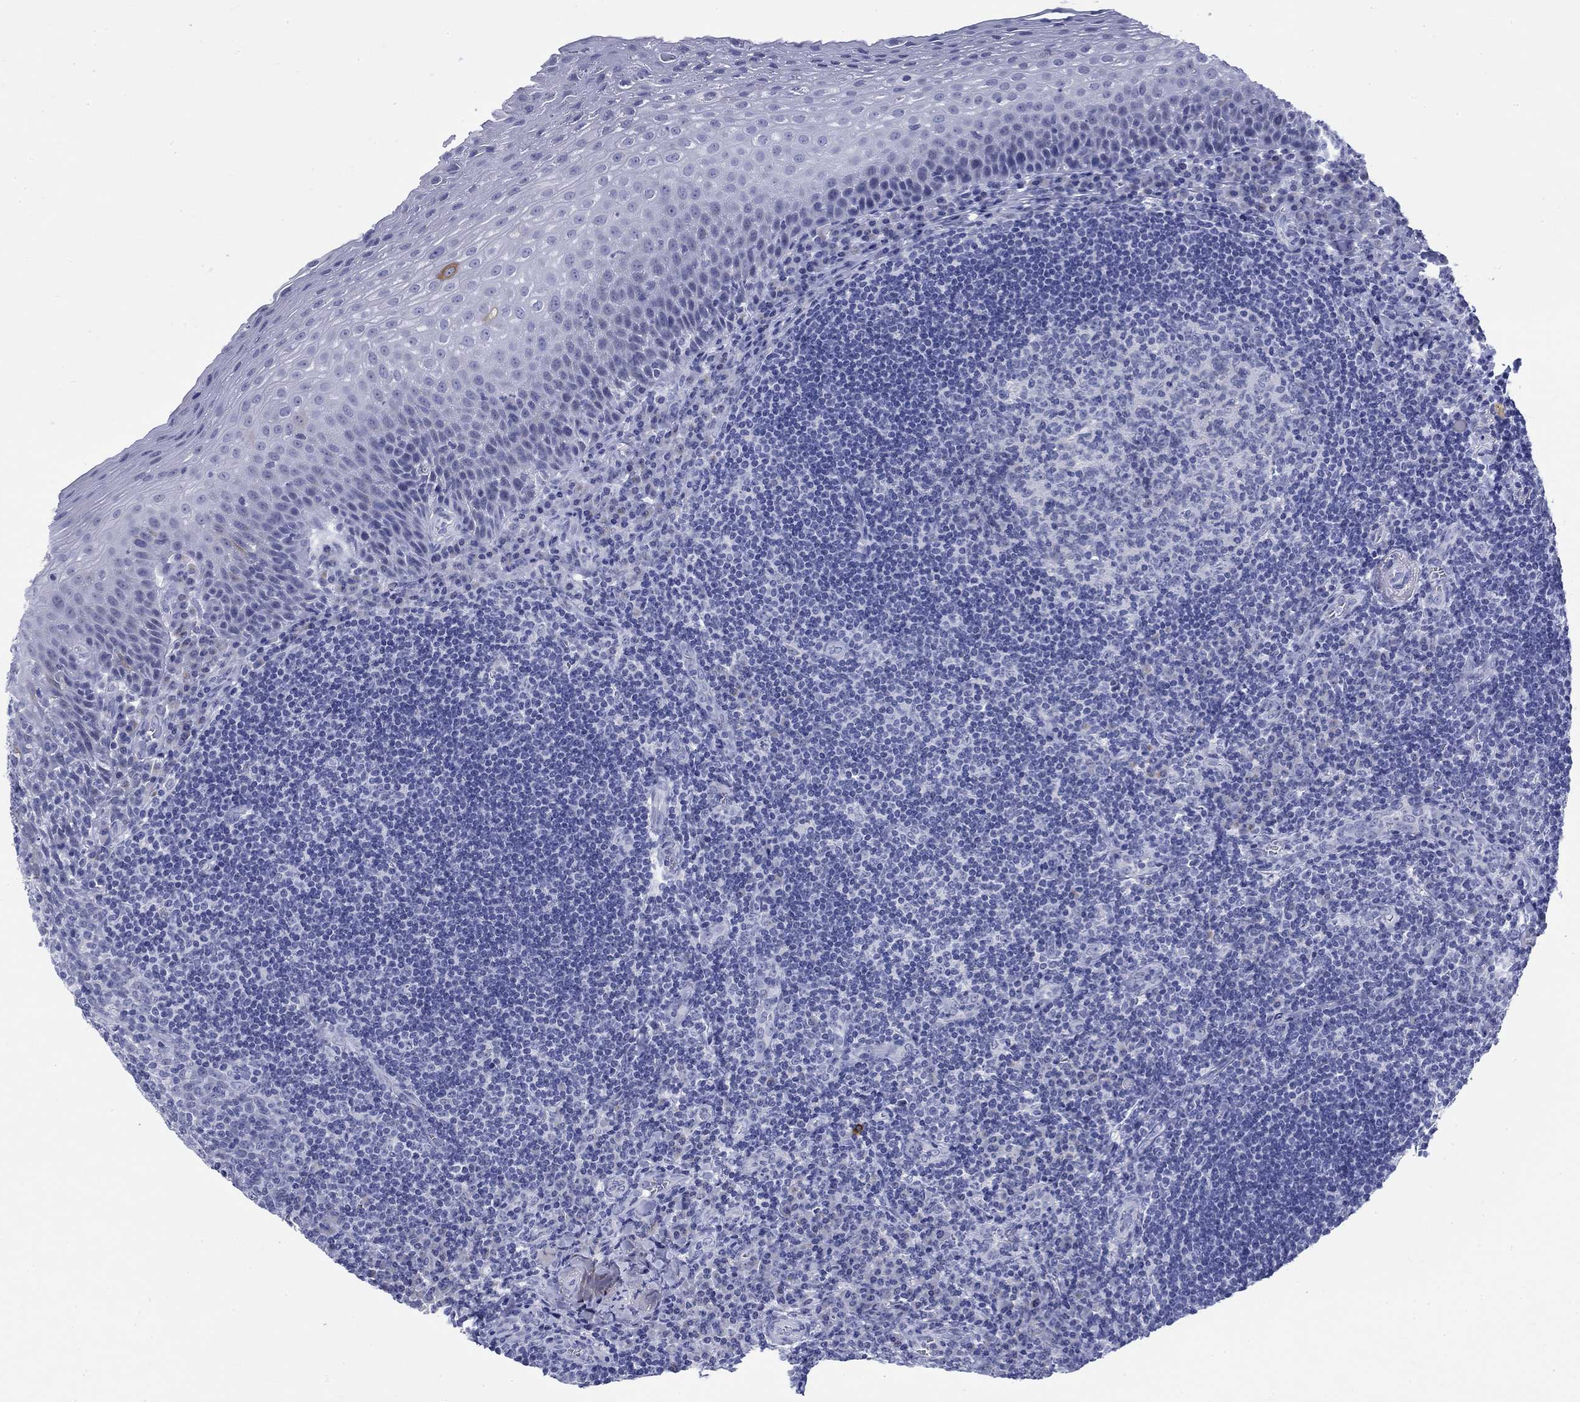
{"staining": {"intensity": "negative", "quantity": "none", "location": "none"}, "tissue": "tonsil", "cell_type": "Germinal center cells", "image_type": "normal", "snomed": [{"axis": "morphology", "description": "Normal tissue, NOS"}, {"axis": "morphology", "description": "Inflammation, NOS"}, {"axis": "topography", "description": "Tonsil"}], "caption": "An immunohistochemistry (IHC) image of unremarkable tonsil is shown. There is no staining in germinal center cells of tonsil.", "gene": "KRT76", "patient": {"sex": "female", "age": 31}}